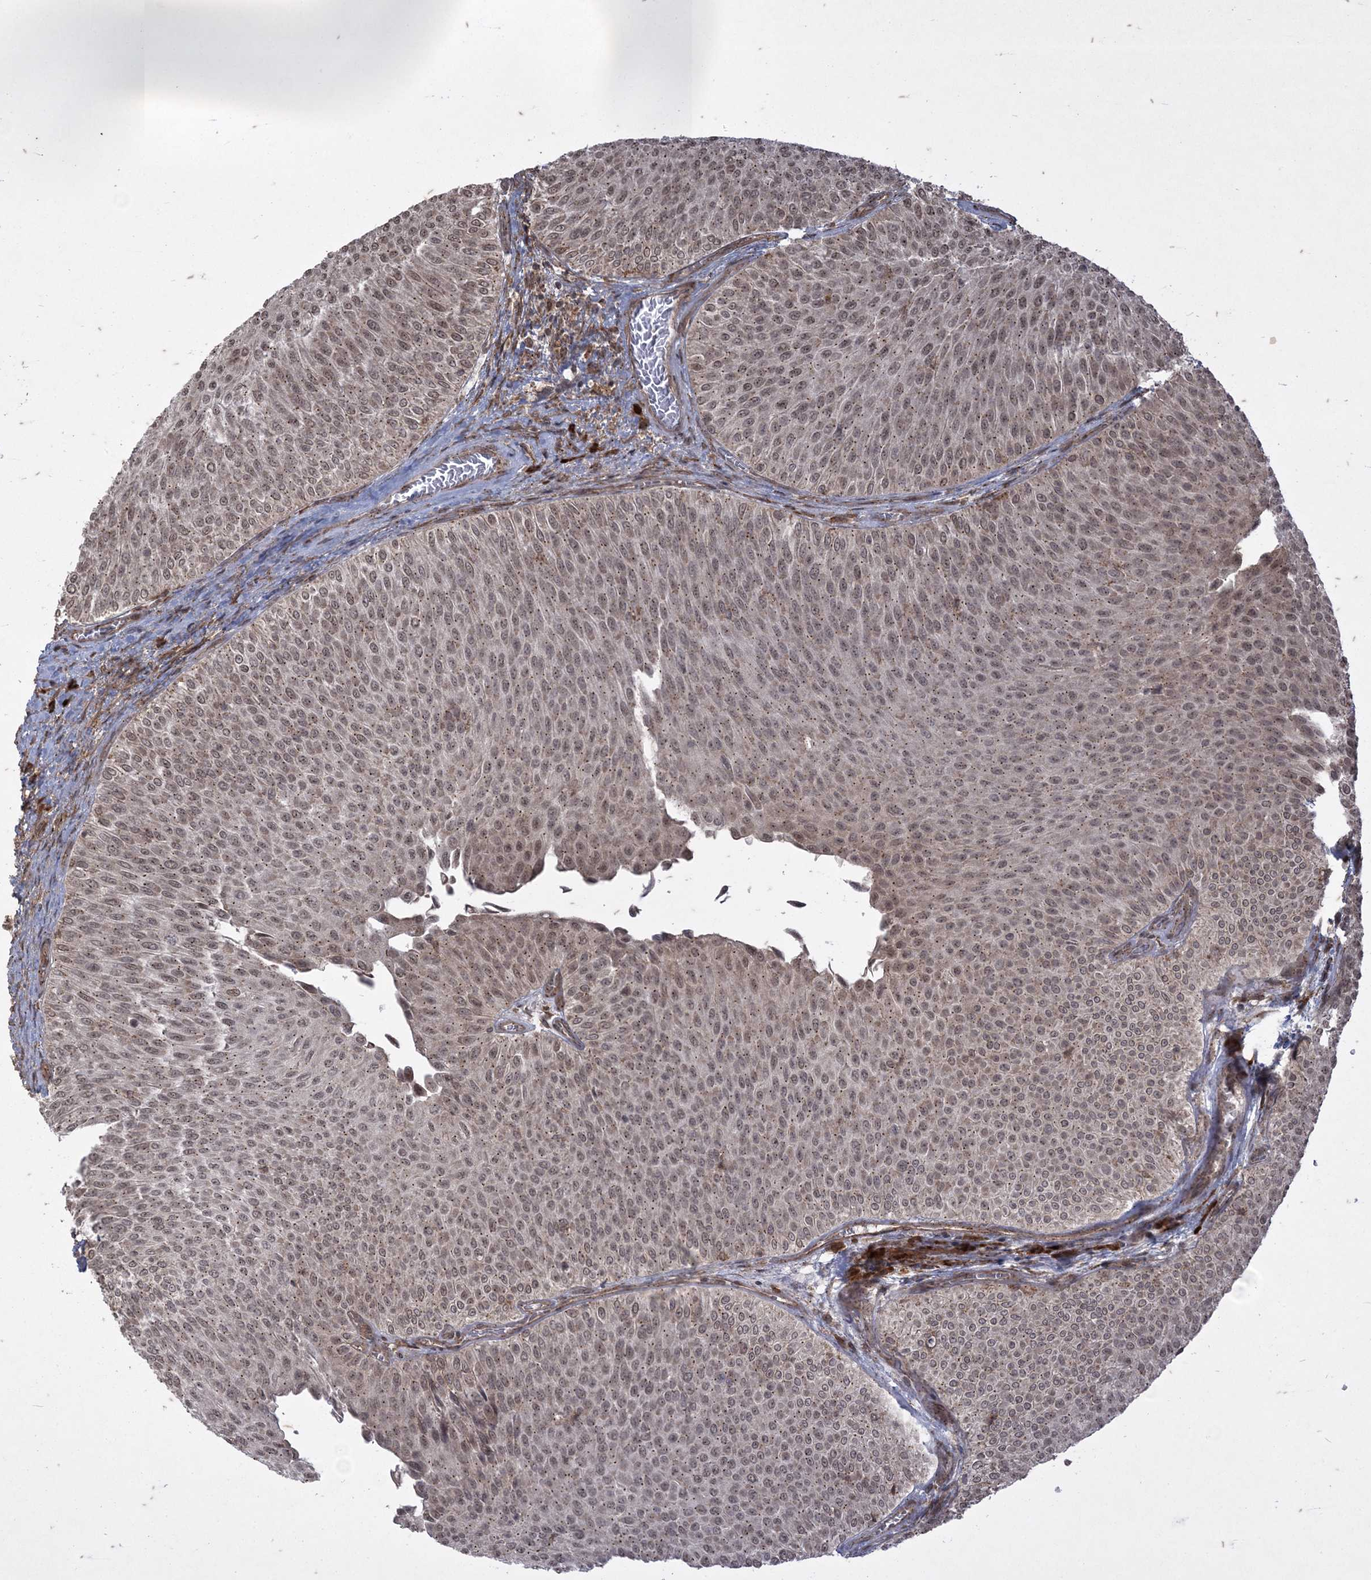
{"staining": {"intensity": "weak", "quantity": ">75%", "location": "cytoplasmic/membranous,nuclear"}, "tissue": "urothelial cancer", "cell_type": "Tumor cells", "image_type": "cancer", "snomed": [{"axis": "morphology", "description": "Urothelial carcinoma, Low grade"}, {"axis": "topography", "description": "Urinary bladder"}], "caption": "Urothelial cancer tissue displays weak cytoplasmic/membranous and nuclear positivity in about >75% of tumor cells, visualized by immunohistochemistry. (DAB IHC, brown staining for protein, blue staining for nuclei).", "gene": "RRAS", "patient": {"sex": "male", "age": 78}}